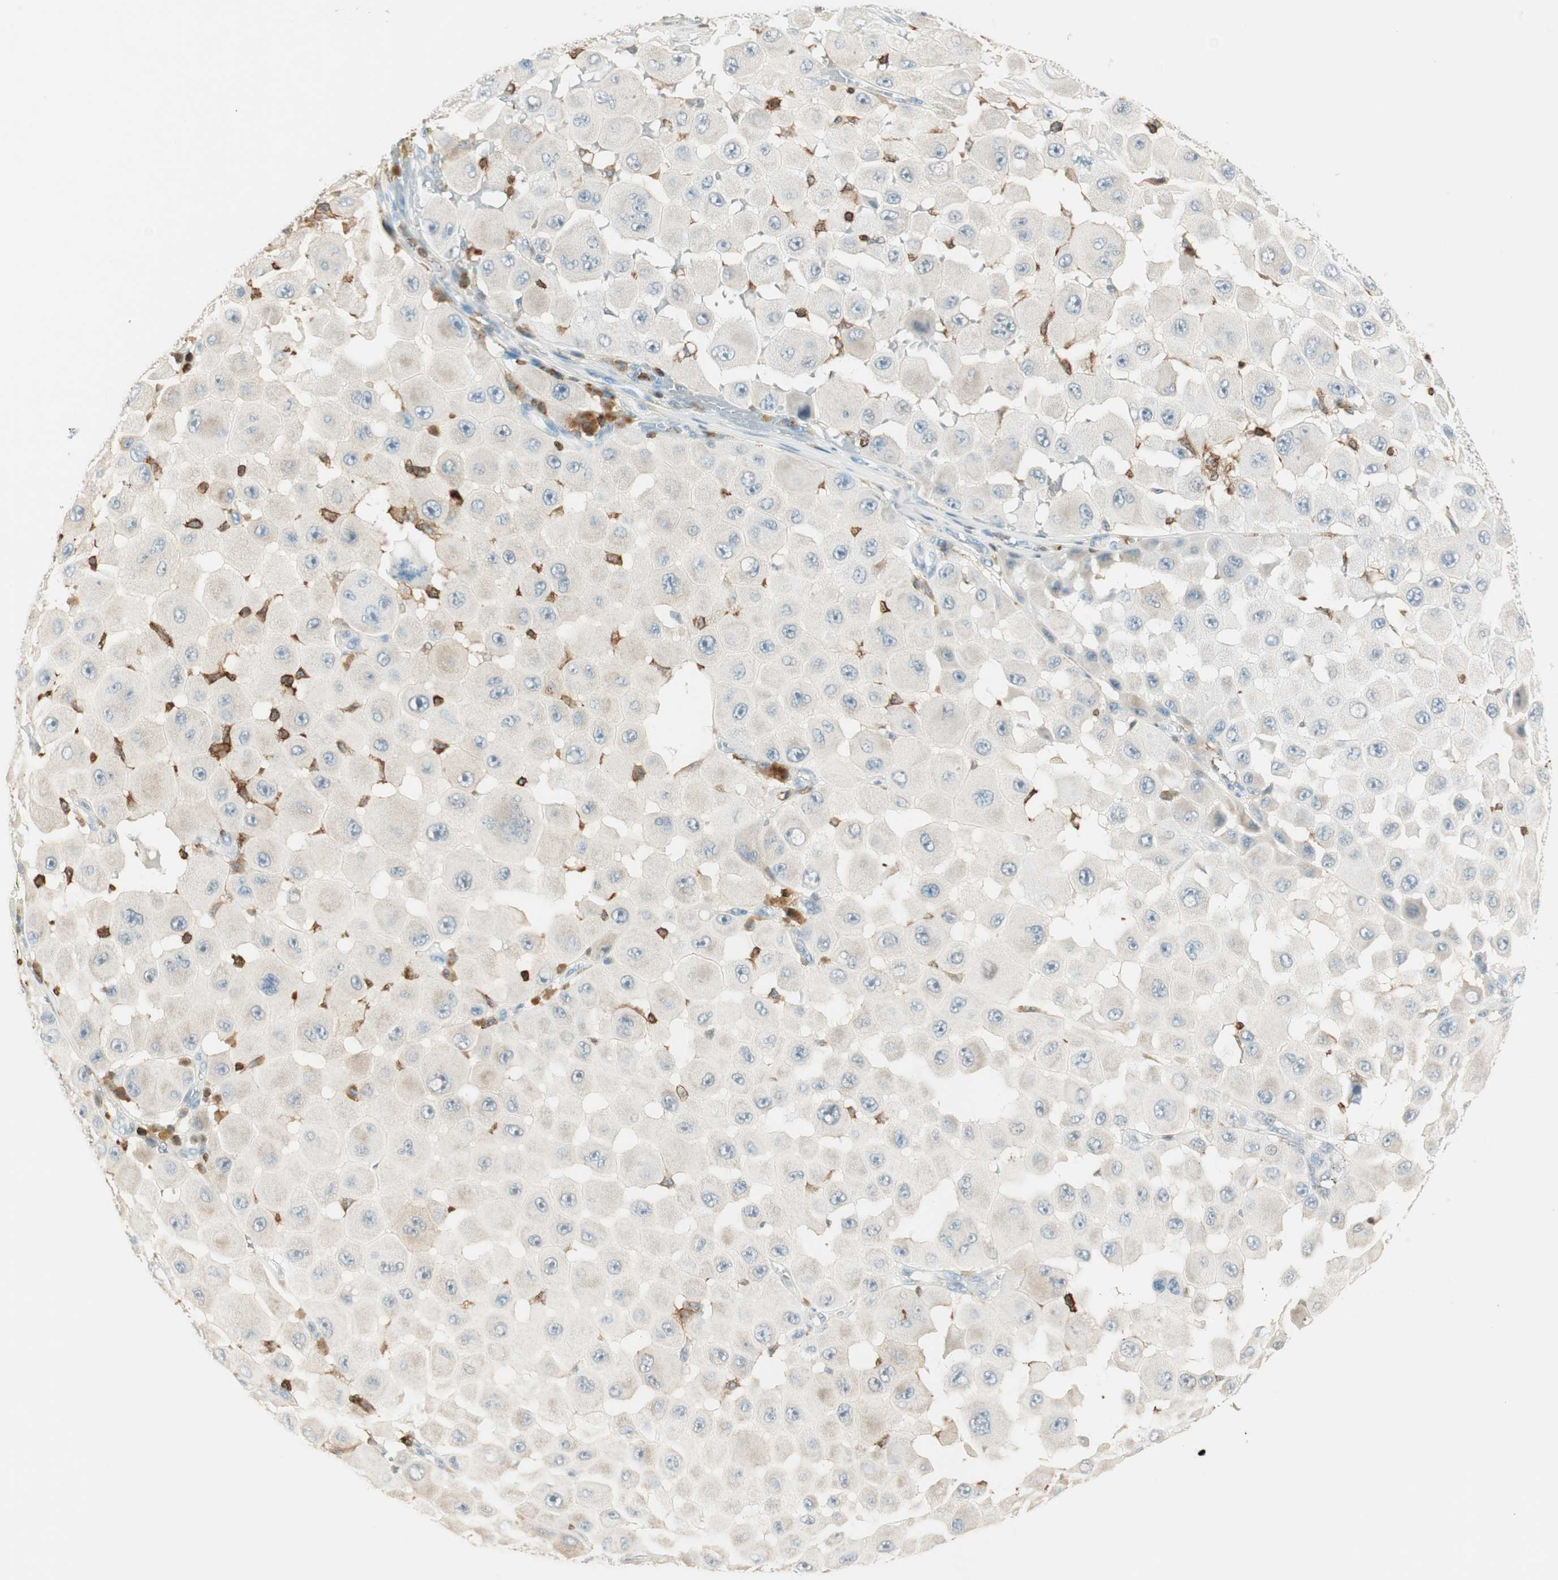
{"staining": {"intensity": "weak", "quantity": "25%-75%", "location": "cytoplasmic/membranous"}, "tissue": "melanoma", "cell_type": "Tumor cells", "image_type": "cancer", "snomed": [{"axis": "morphology", "description": "Malignant melanoma, NOS"}, {"axis": "topography", "description": "Skin"}], "caption": "A brown stain labels weak cytoplasmic/membranous staining of a protein in melanoma tumor cells. (Brightfield microscopy of DAB IHC at high magnification).", "gene": "HPGD", "patient": {"sex": "female", "age": 81}}